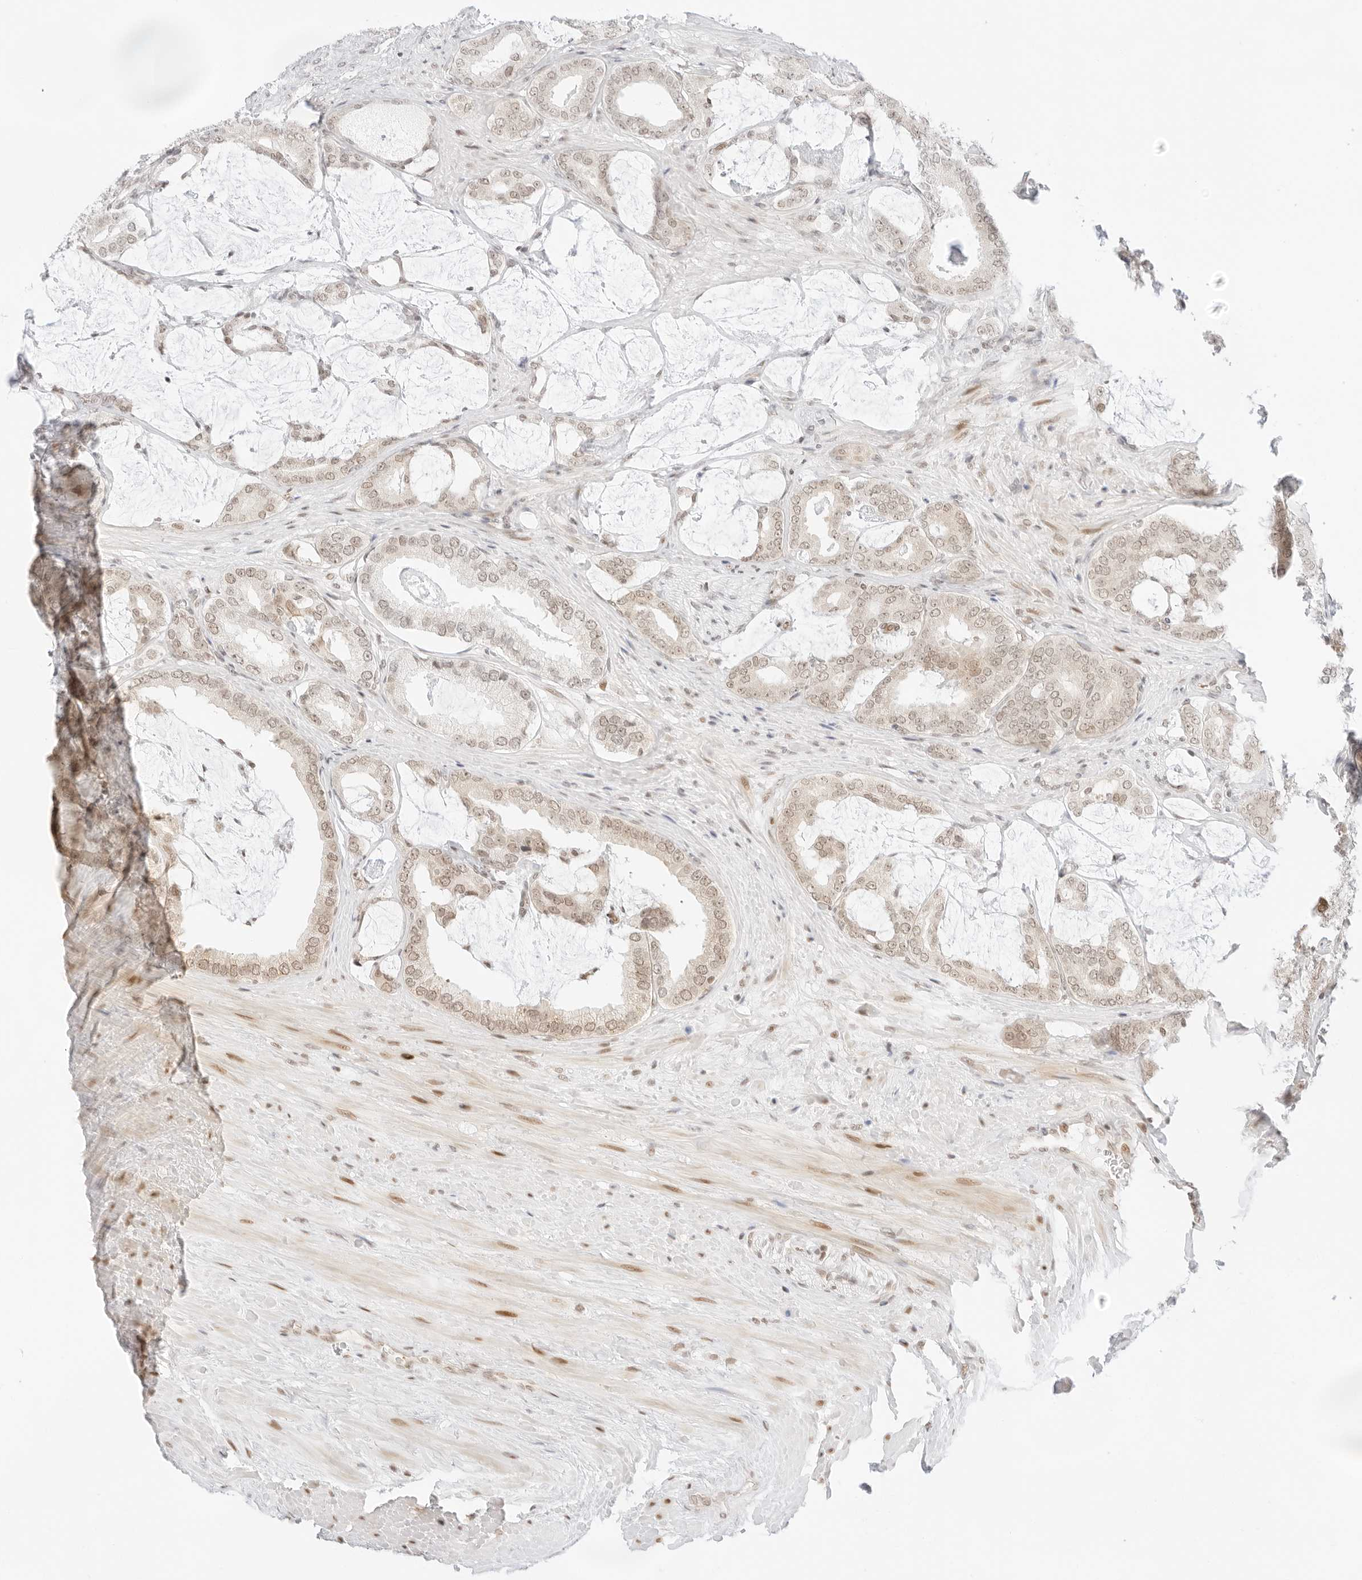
{"staining": {"intensity": "weak", "quantity": "25%-75%", "location": "nuclear"}, "tissue": "prostate cancer", "cell_type": "Tumor cells", "image_type": "cancer", "snomed": [{"axis": "morphology", "description": "Adenocarcinoma, Low grade"}, {"axis": "topography", "description": "Prostate"}], "caption": "A high-resolution photomicrograph shows immunohistochemistry (IHC) staining of prostate cancer (adenocarcinoma (low-grade)), which reveals weak nuclear positivity in approximately 25%-75% of tumor cells. Using DAB (3,3'-diaminobenzidine) (brown) and hematoxylin (blue) stains, captured at high magnification using brightfield microscopy.", "gene": "GNAS", "patient": {"sex": "male", "age": 71}}